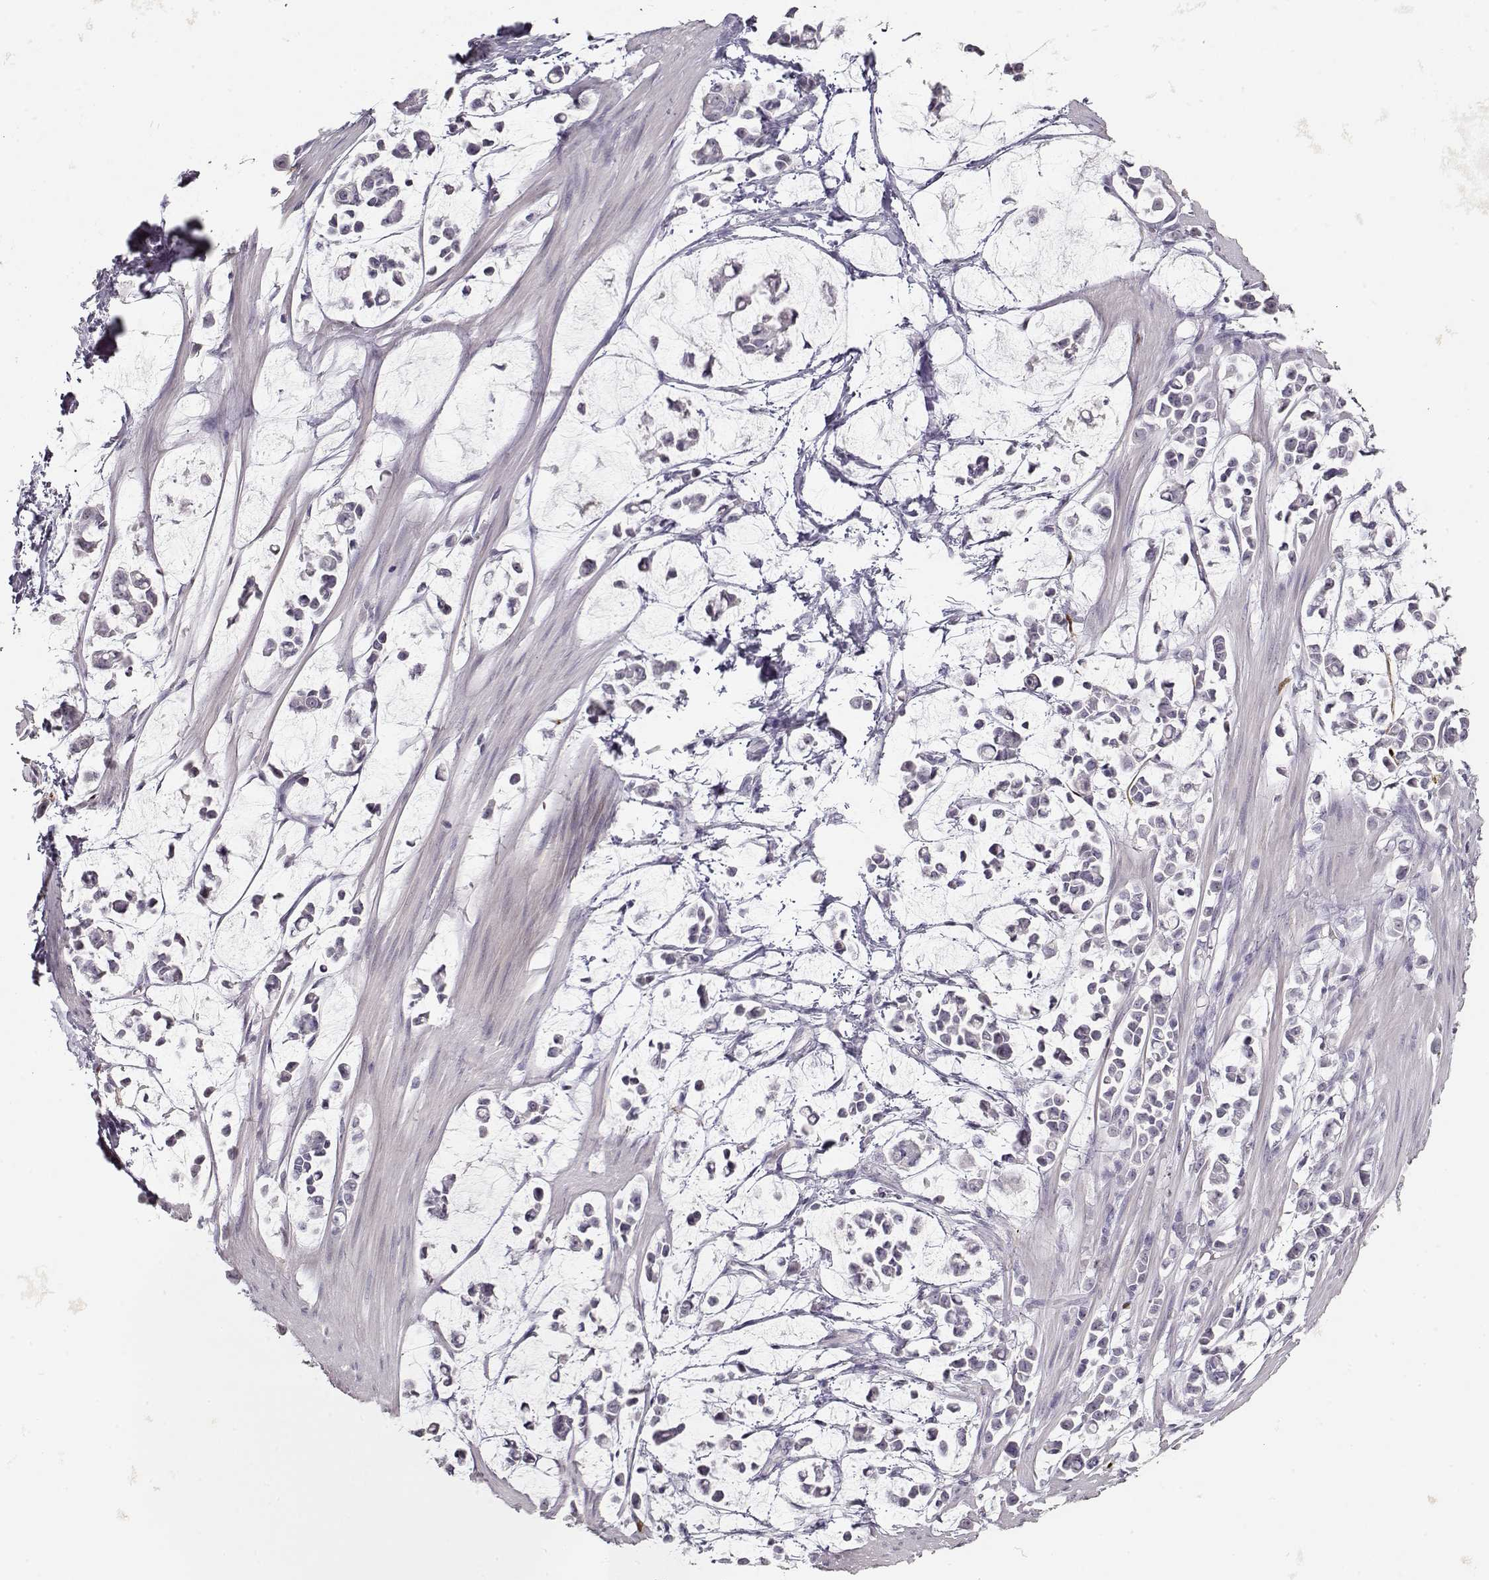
{"staining": {"intensity": "negative", "quantity": "none", "location": "none"}, "tissue": "stomach cancer", "cell_type": "Tumor cells", "image_type": "cancer", "snomed": [{"axis": "morphology", "description": "Adenocarcinoma, NOS"}, {"axis": "topography", "description": "Stomach"}], "caption": "A high-resolution image shows immunohistochemistry (IHC) staining of stomach adenocarcinoma, which shows no significant positivity in tumor cells.", "gene": "S100B", "patient": {"sex": "male", "age": 82}}